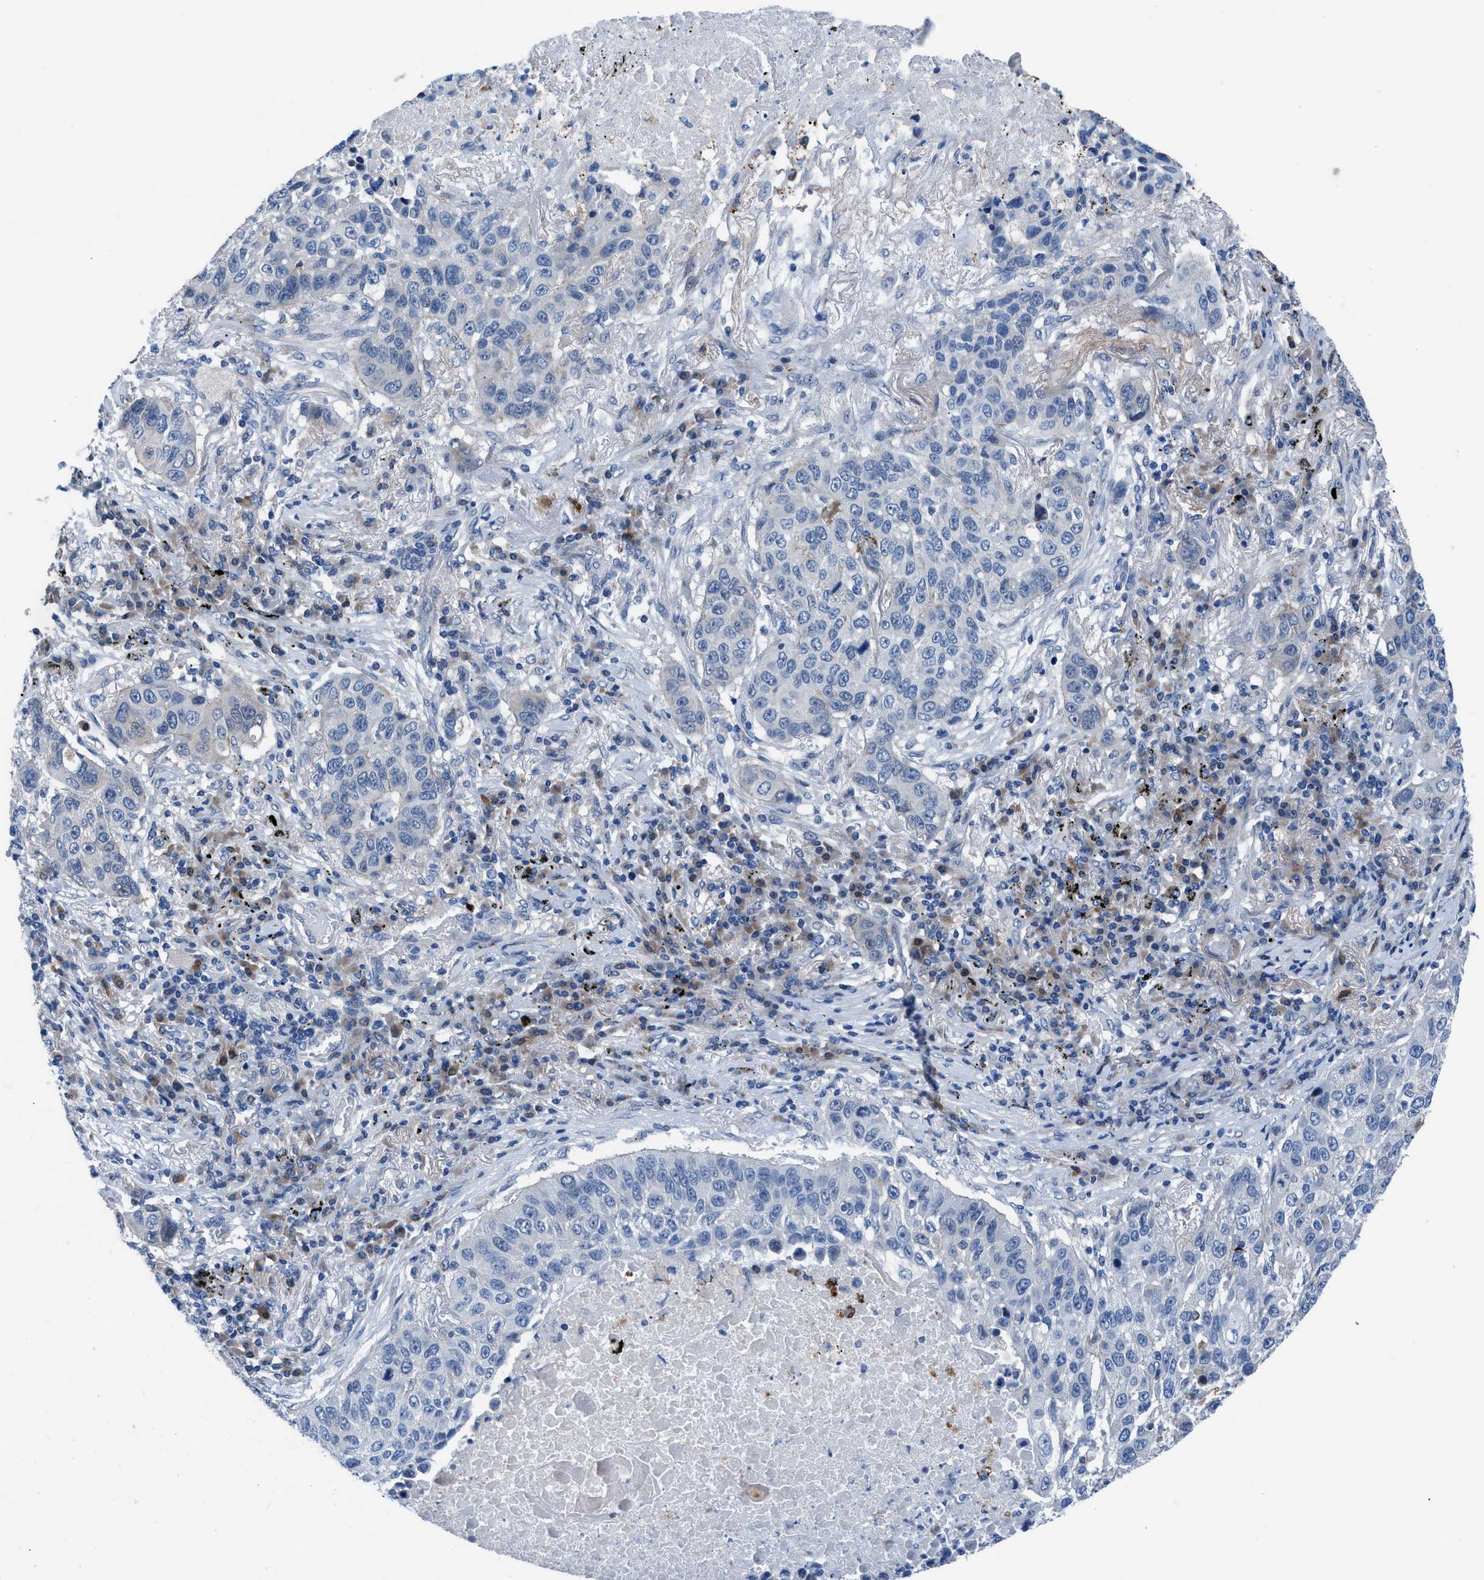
{"staining": {"intensity": "negative", "quantity": "none", "location": "none"}, "tissue": "lung cancer", "cell_type": "Tumor cells", "image_type": "cancer", "snomed": [{"axis": "morphology", "description": "Squamous cell carcinoma, NOS"}, {"axis": "topography", "description": "Lung"}], "caption": "IHC image of human lung squamous cell carcinoma stained for a protein (brown), which demonstrates no expression in tumor cells. (DAB immunohistochemistry (IHC), high magnification).", "gene": "UAP1", "patient": {"sex": "male", "age": 57}}